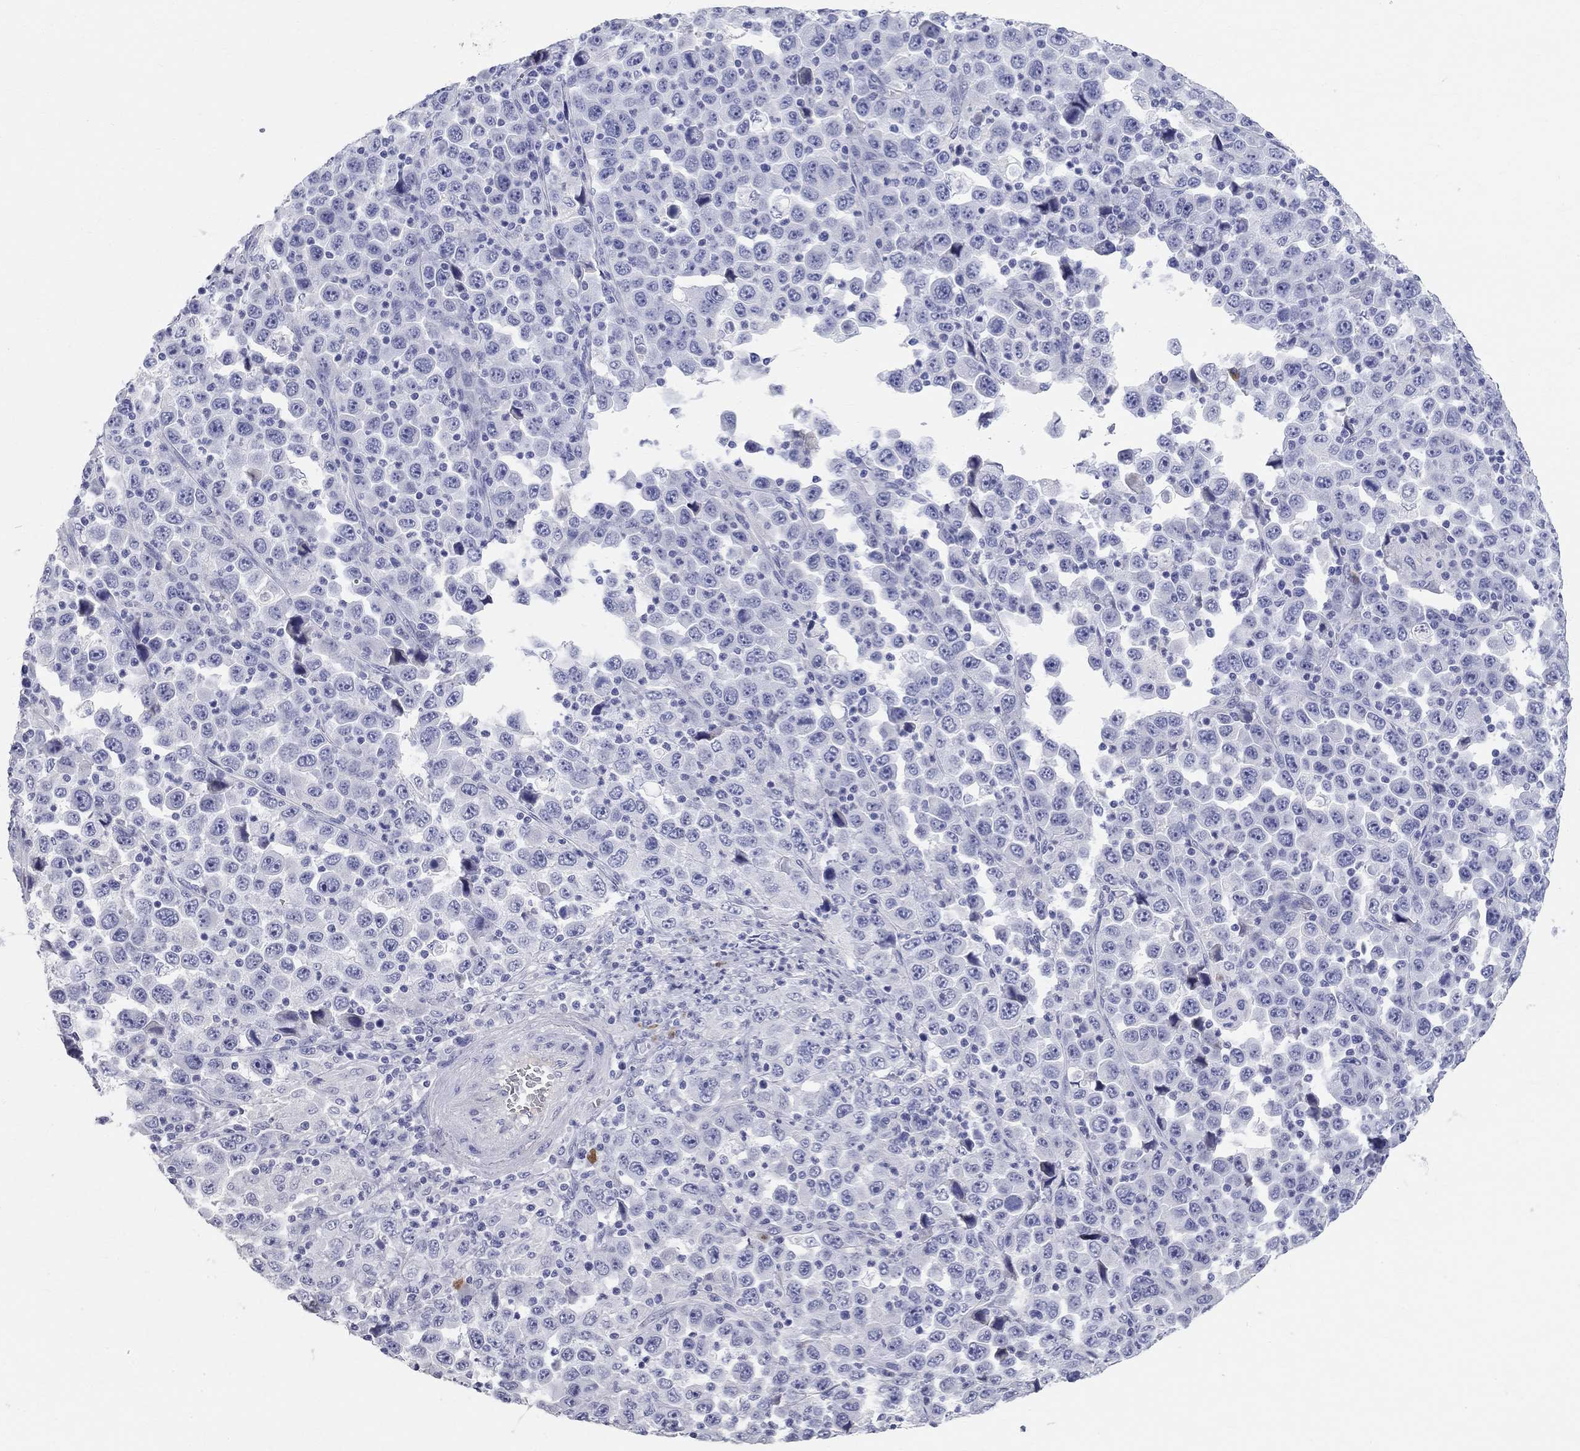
{"staining": {"intensity": "negative", "quantity": "none", "location": "none"}, "tissue": "stomach cancer", "cell_type": "Tumor cells", "image_type": "cancer", "snomed": [{"axis": "morphology", "description": "Normal tissue, NOS"}, {"axis": "morphology", "description": "Adenocarcinoma, NOS"}, {"axis": "topography", "description": "Stomach, upper"}, {"axis": "topography", "description": "Stomach"}], "caption": "IHC of stomach cancer exhibits no positivity in tumor cells.", "gene": "PHOX2B", "patient": {"sex": "male", "age": 59}}